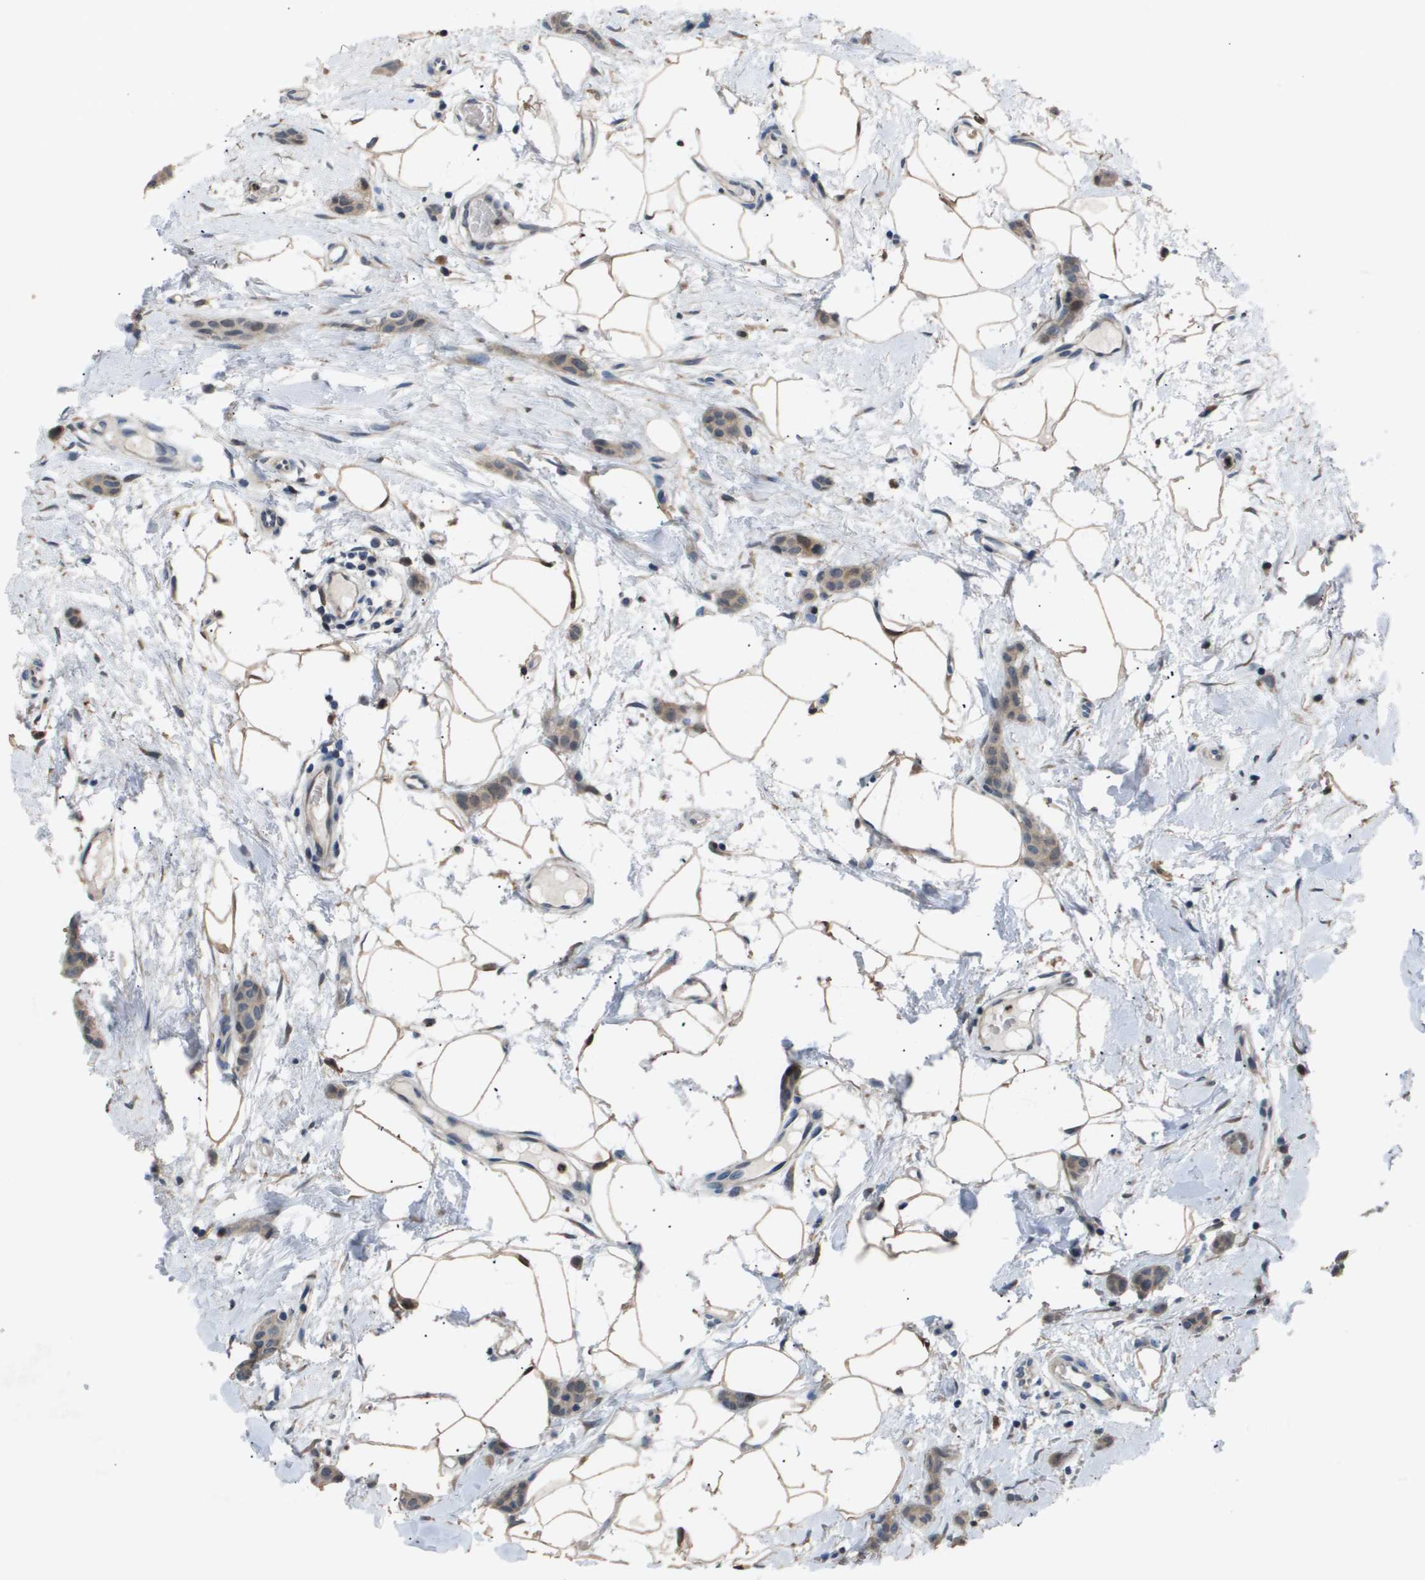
{"staining": {"intensity": "weak", "quantity": "25%-75%", "location": "cytoplasmic/membranous"}, "tissue": "breast cancer", "cell_type": "Tumor cells", "image_type": "cancer", "snomed": [{"axis": "morphology", "description": "Lobular carcinoma"}, {"axis": "topography", "description": "Skin"}, {"axis": "topography", "description": "Breast"}], "caption": "Protein staining demonstrates weak cytoplasmic/membranous positivity in about 25%-75% of tumor cells in breast lobular carcinoma.", "gene": "AKR1A1", "patient": {"sex": "female", "age": 46}}